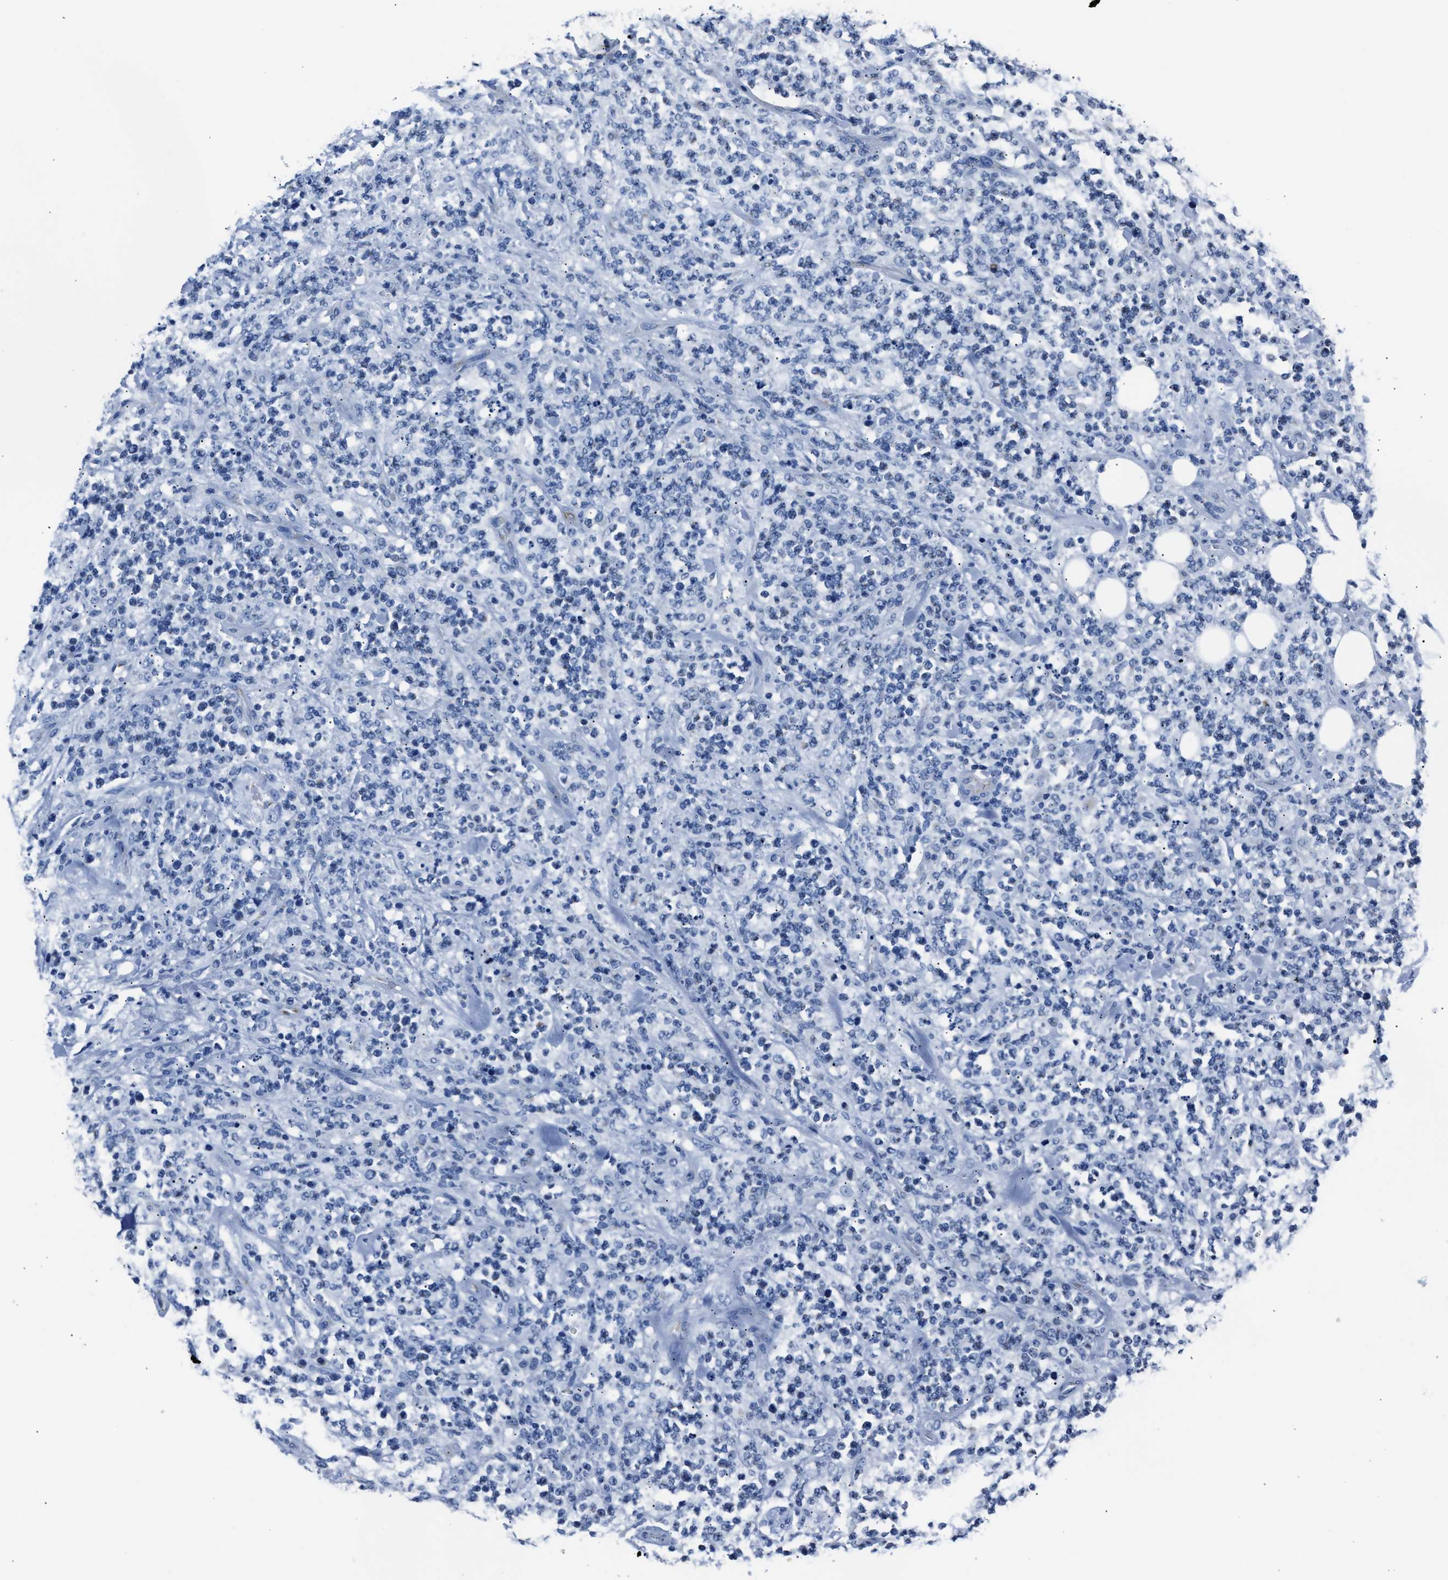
{"staining": {"intensity": "negative", "quantity": "none", "location": "none"}, "tissue": "lymphoma", "cell_type": "Tumor cells", "image_type": "cancer", "snomed": [{"axis": "morphology", "description": "Malignant lymphoma, non-Hodgkin's type, High grade"}, {"axis": "topography", "description": "Soft tissue"}], "caption": "The histopathology image demonstrates no staining of tumor cells in malignant lymphoma, non-Hodgkin's type (high-grade). (DAB (3,3'-diaminobenzidine) immunohistochemistry visualized using brightfield microscopy, high magnification).", "gene": "AMACR", "patient": {"sex": "male", "age": 18}}